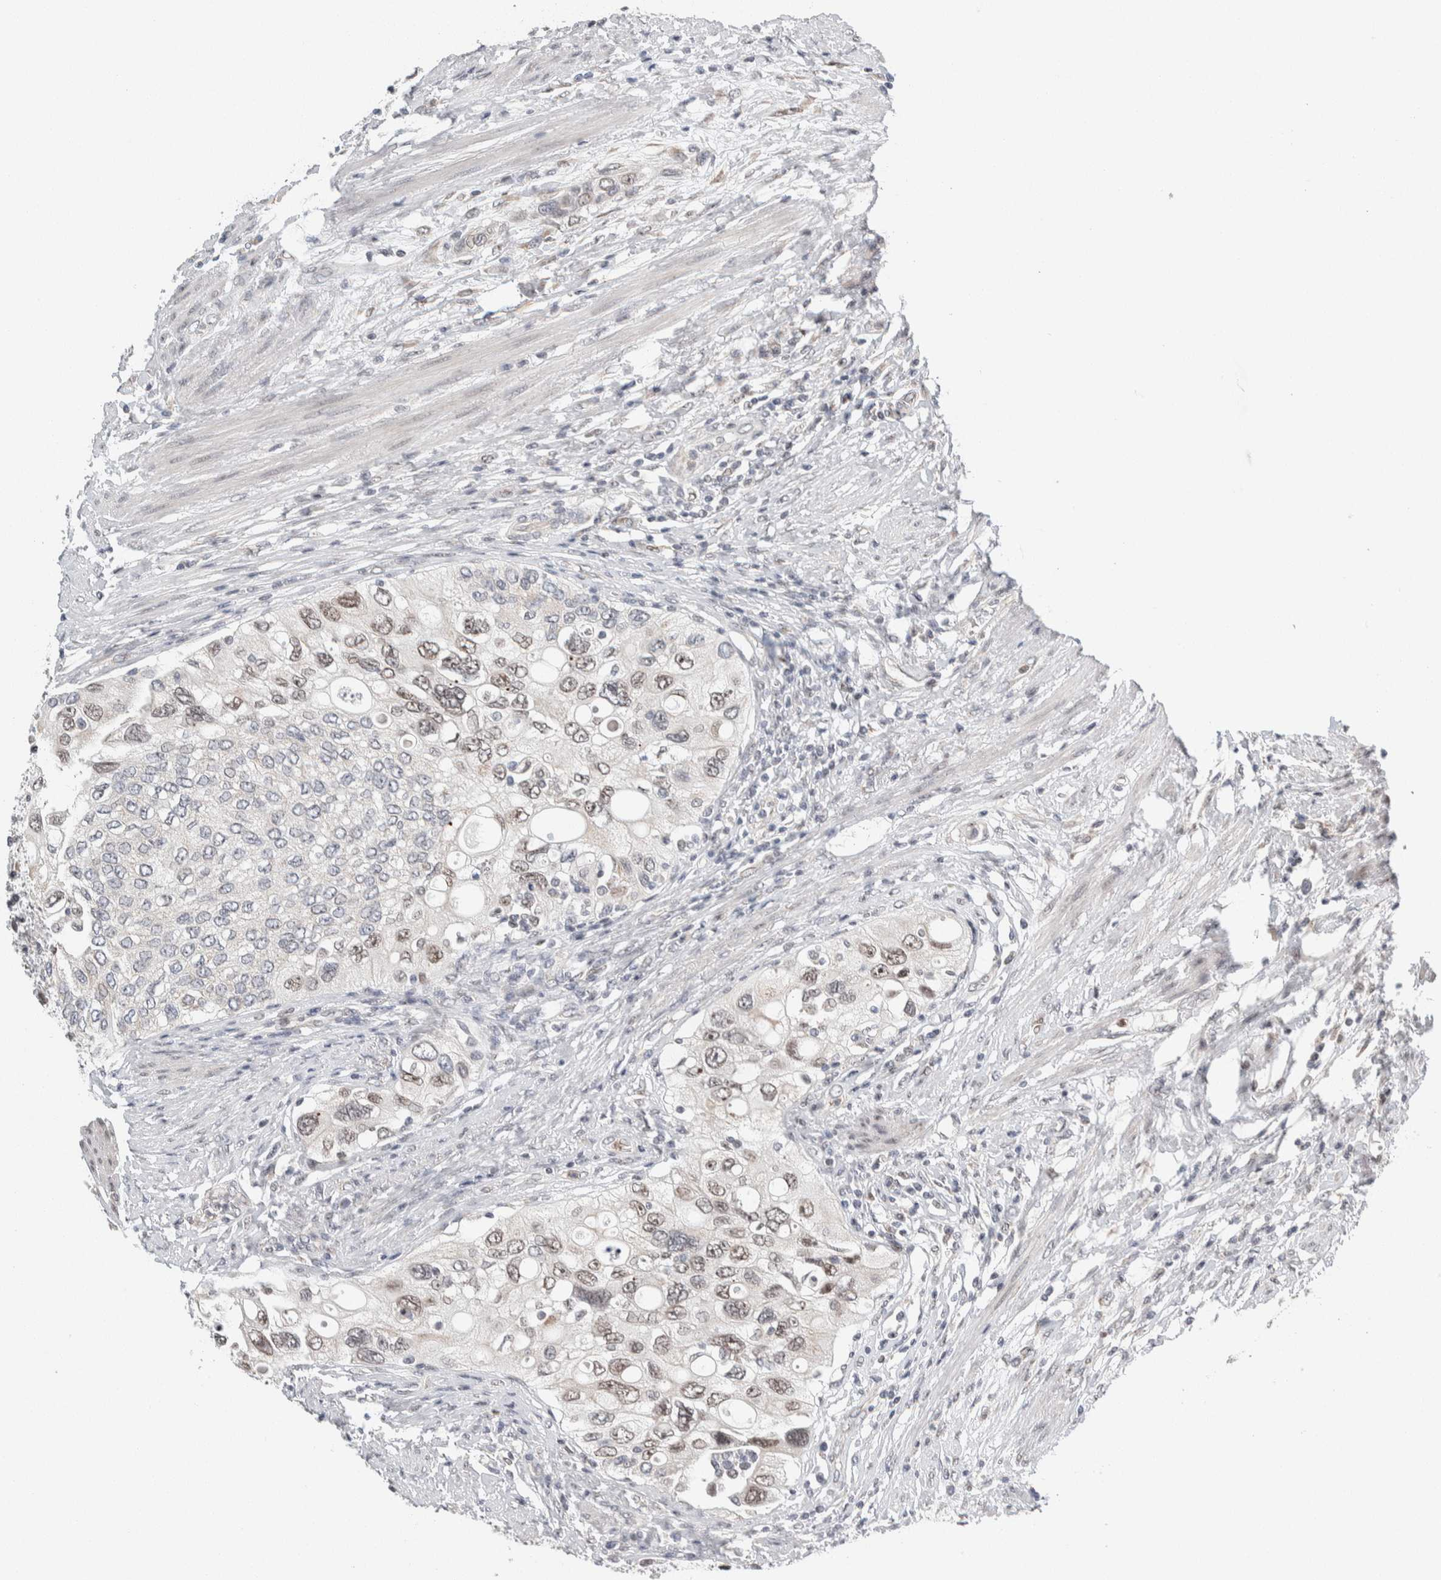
{"staining": {"intensity": "moderate", "quantity": "25%-75%", "location": "nuclear"}, "tissue": "urothelial cancer", "cell_type": "Tumor cells", "image_type": "cancer", "snomed": [{"axis": "morphology", "description": "Urothelial carcinoma, High grade"}, {"axis": "topography", "description": "Urinary bladder"}], "caption": "There is medium levels of moderate nuclear staining in tumor cells of urothelial cancer, as demonstrated by immunohistochemical staining (brown color).", "gene": "NEUROD1", "patient": {"sex": "female", "age": 56}}